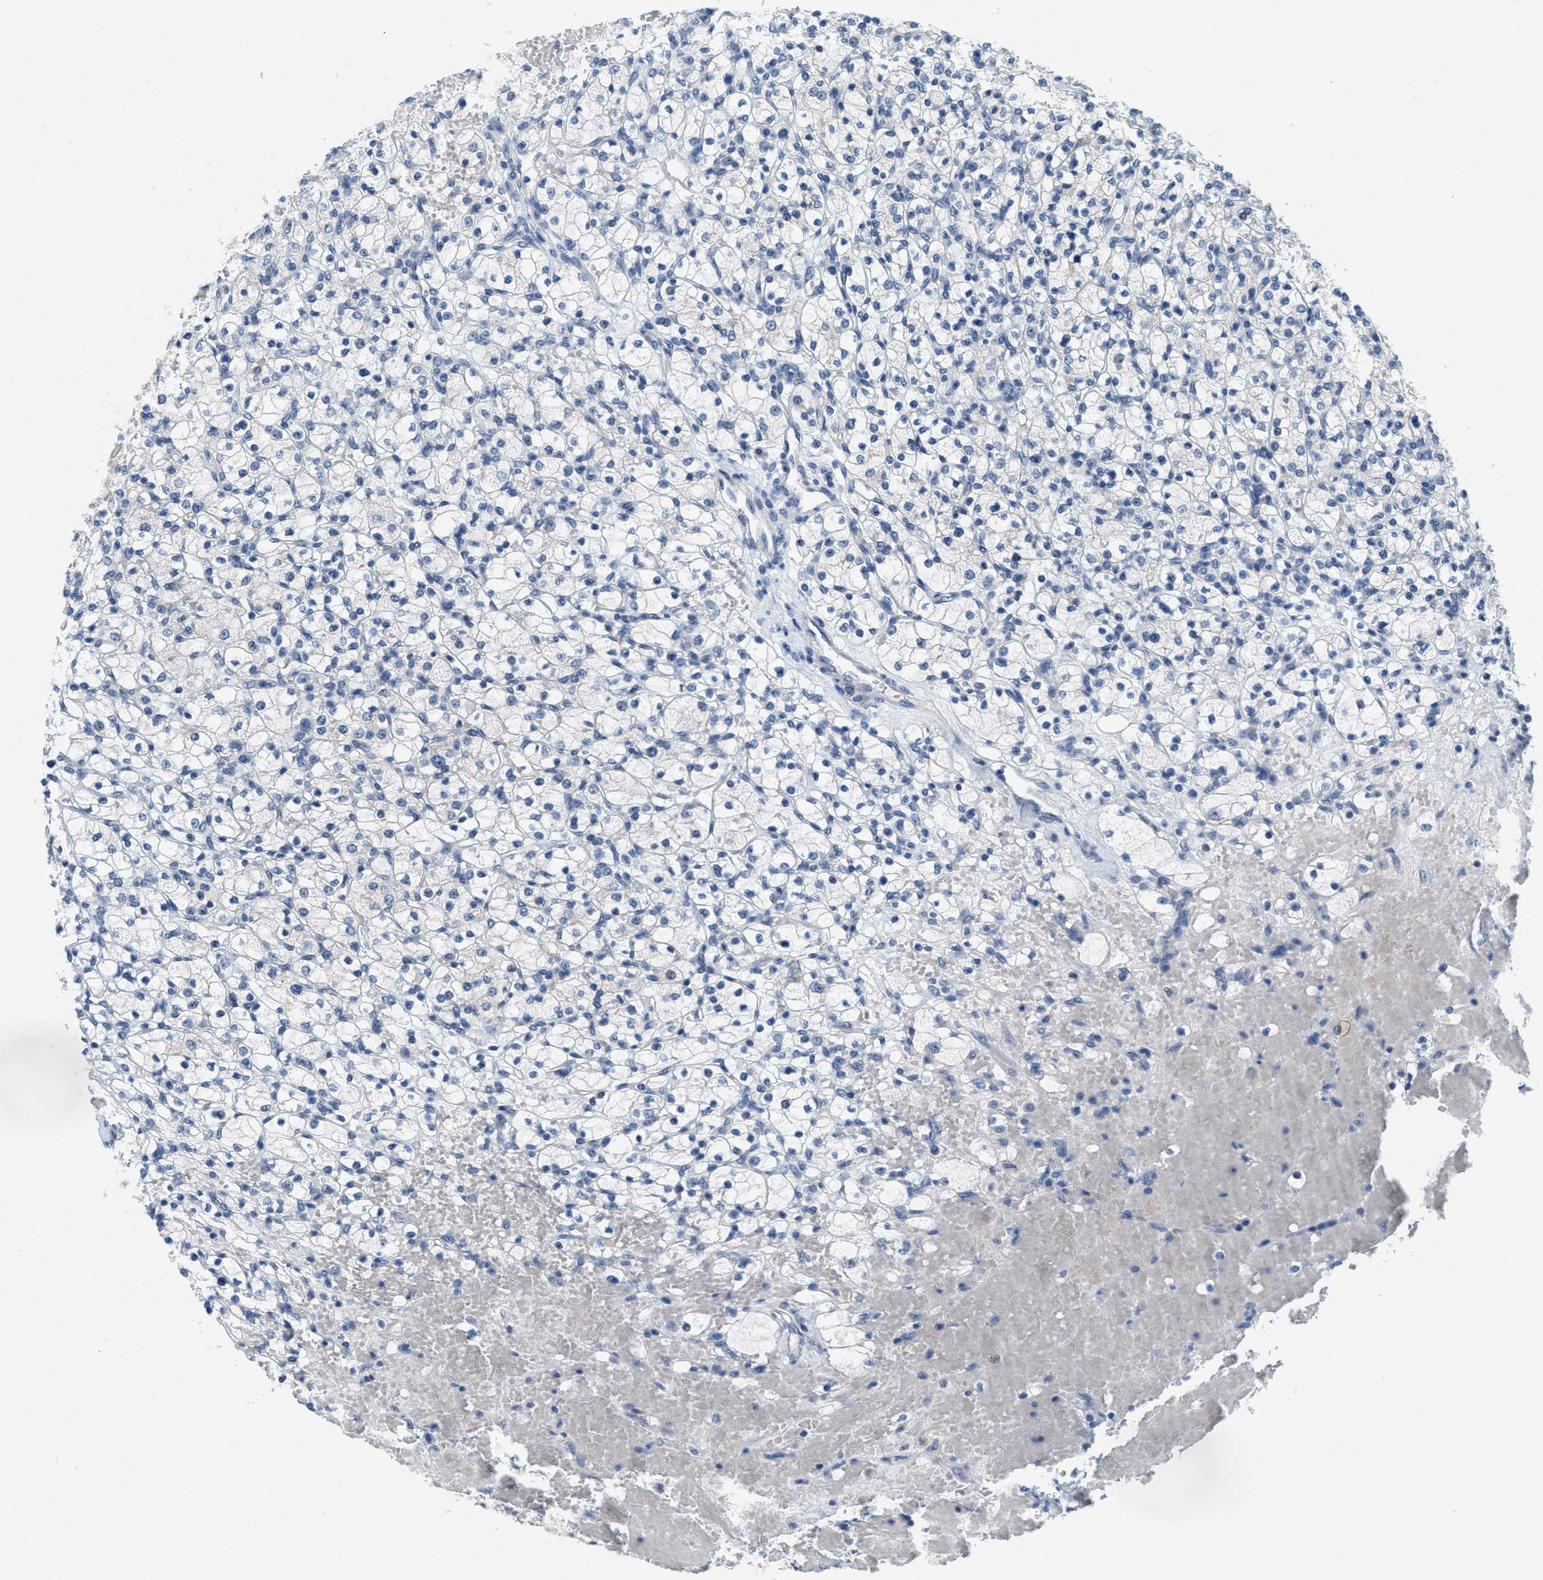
{"staining": {"intensity": "negative", "quantity": "none", "location": "none"}, "tissue": "renal cancer", "cell_type": "Tumor cells", "image_type": "cancer", "snomed": [{"axis": "morphology", "description": "Adenocarcinoma, NOS"}, {"axis": "topography", "description": "Kidney"}], "caption": "Tumor cells show no significant protein staining in renal cancer.", "gene": "ZFYVE9", "patient": {"sex": "female", "age": 83}}